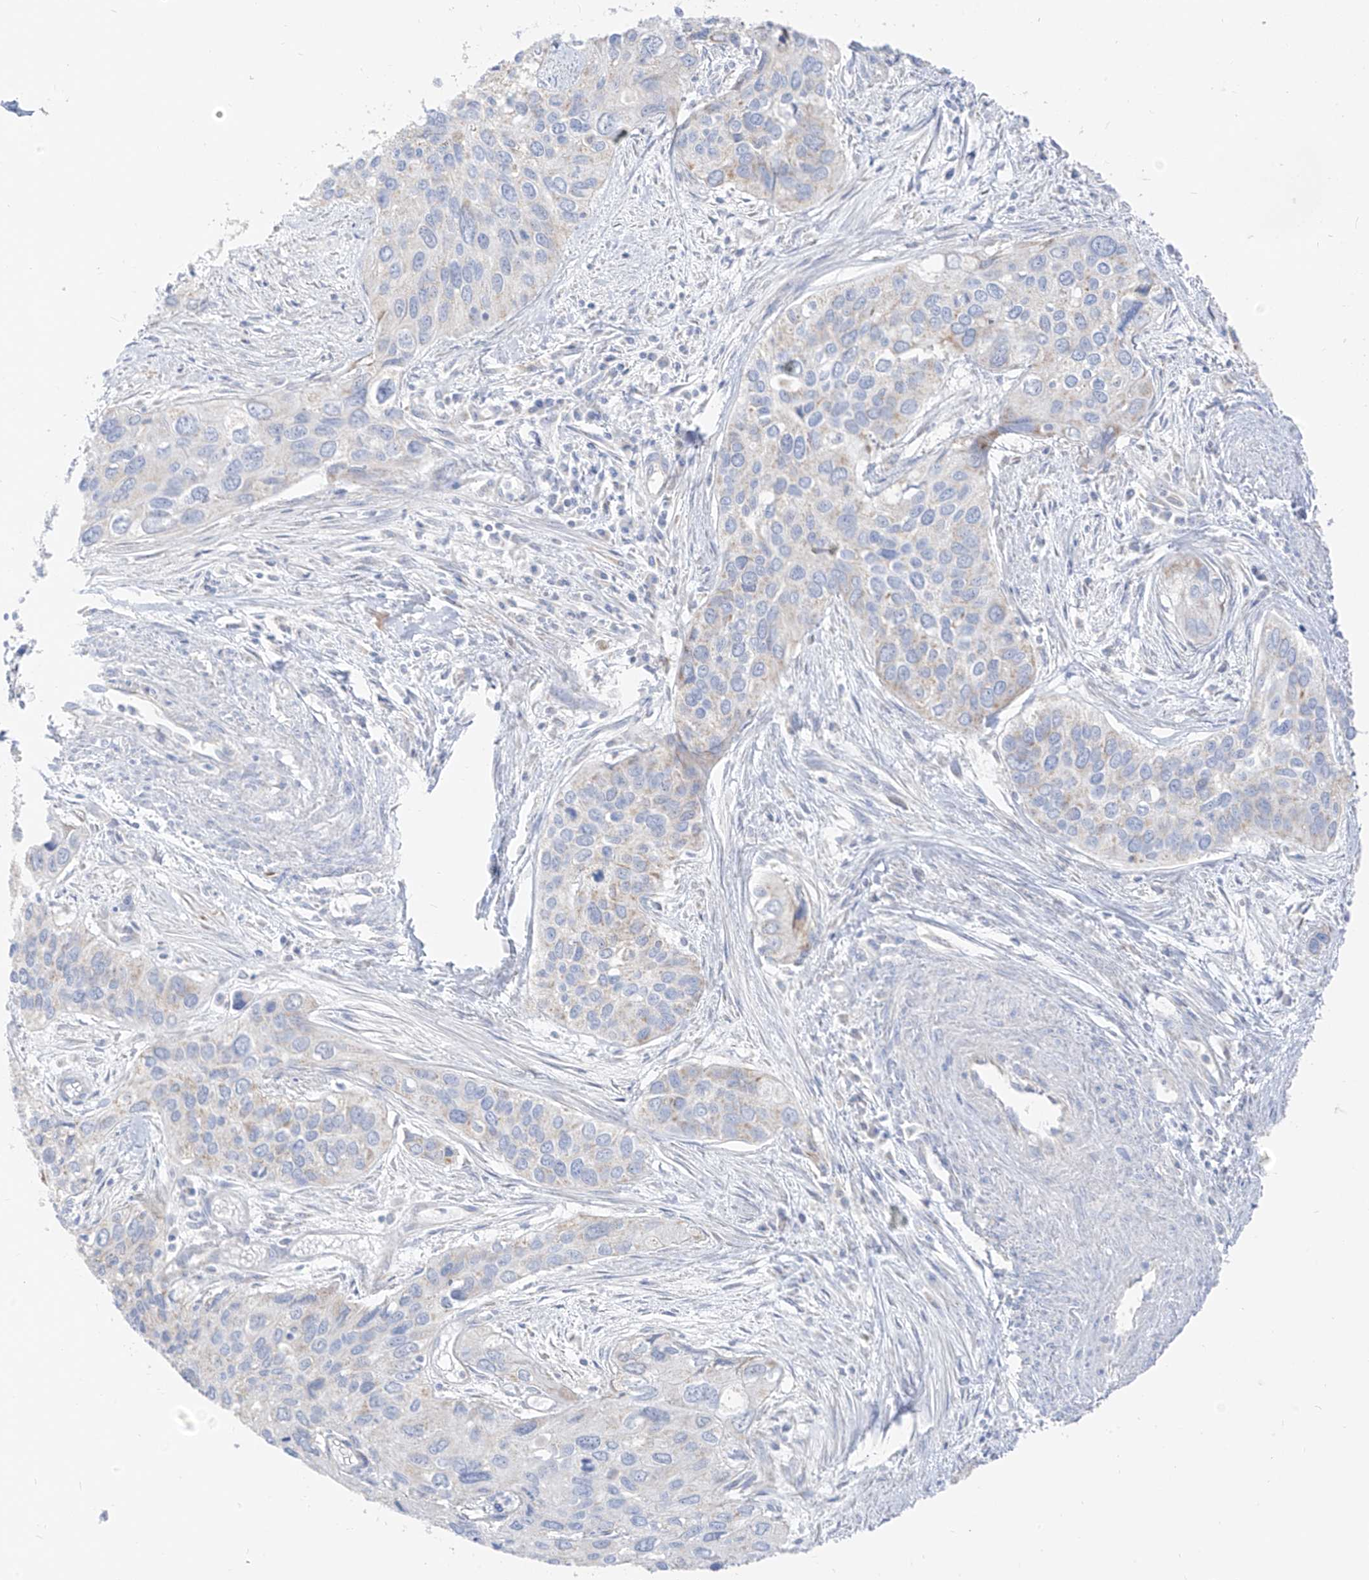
{"staining": {"intensity": "weak", "quantity": "25%-75%", "location": "cytoplasmic/membranous"}, "tissue": "cervical cancer", "cell_type": "Tumor cells", "image_type": "cancer", "snomed": [{"axis": "morphology", "description": "Squamous cell carcinoma, NOS"}, {"axis": "topography", "description": "Cervix"}], "caption": "Tumor cells reveal low levels of weak cytoplasmic/membranous staining in approximately 25%-75% of cells in squamous cell carcinoma (cervical).", "gene": "ETHE1", "patient": {"sex": "female", "age": 55}}